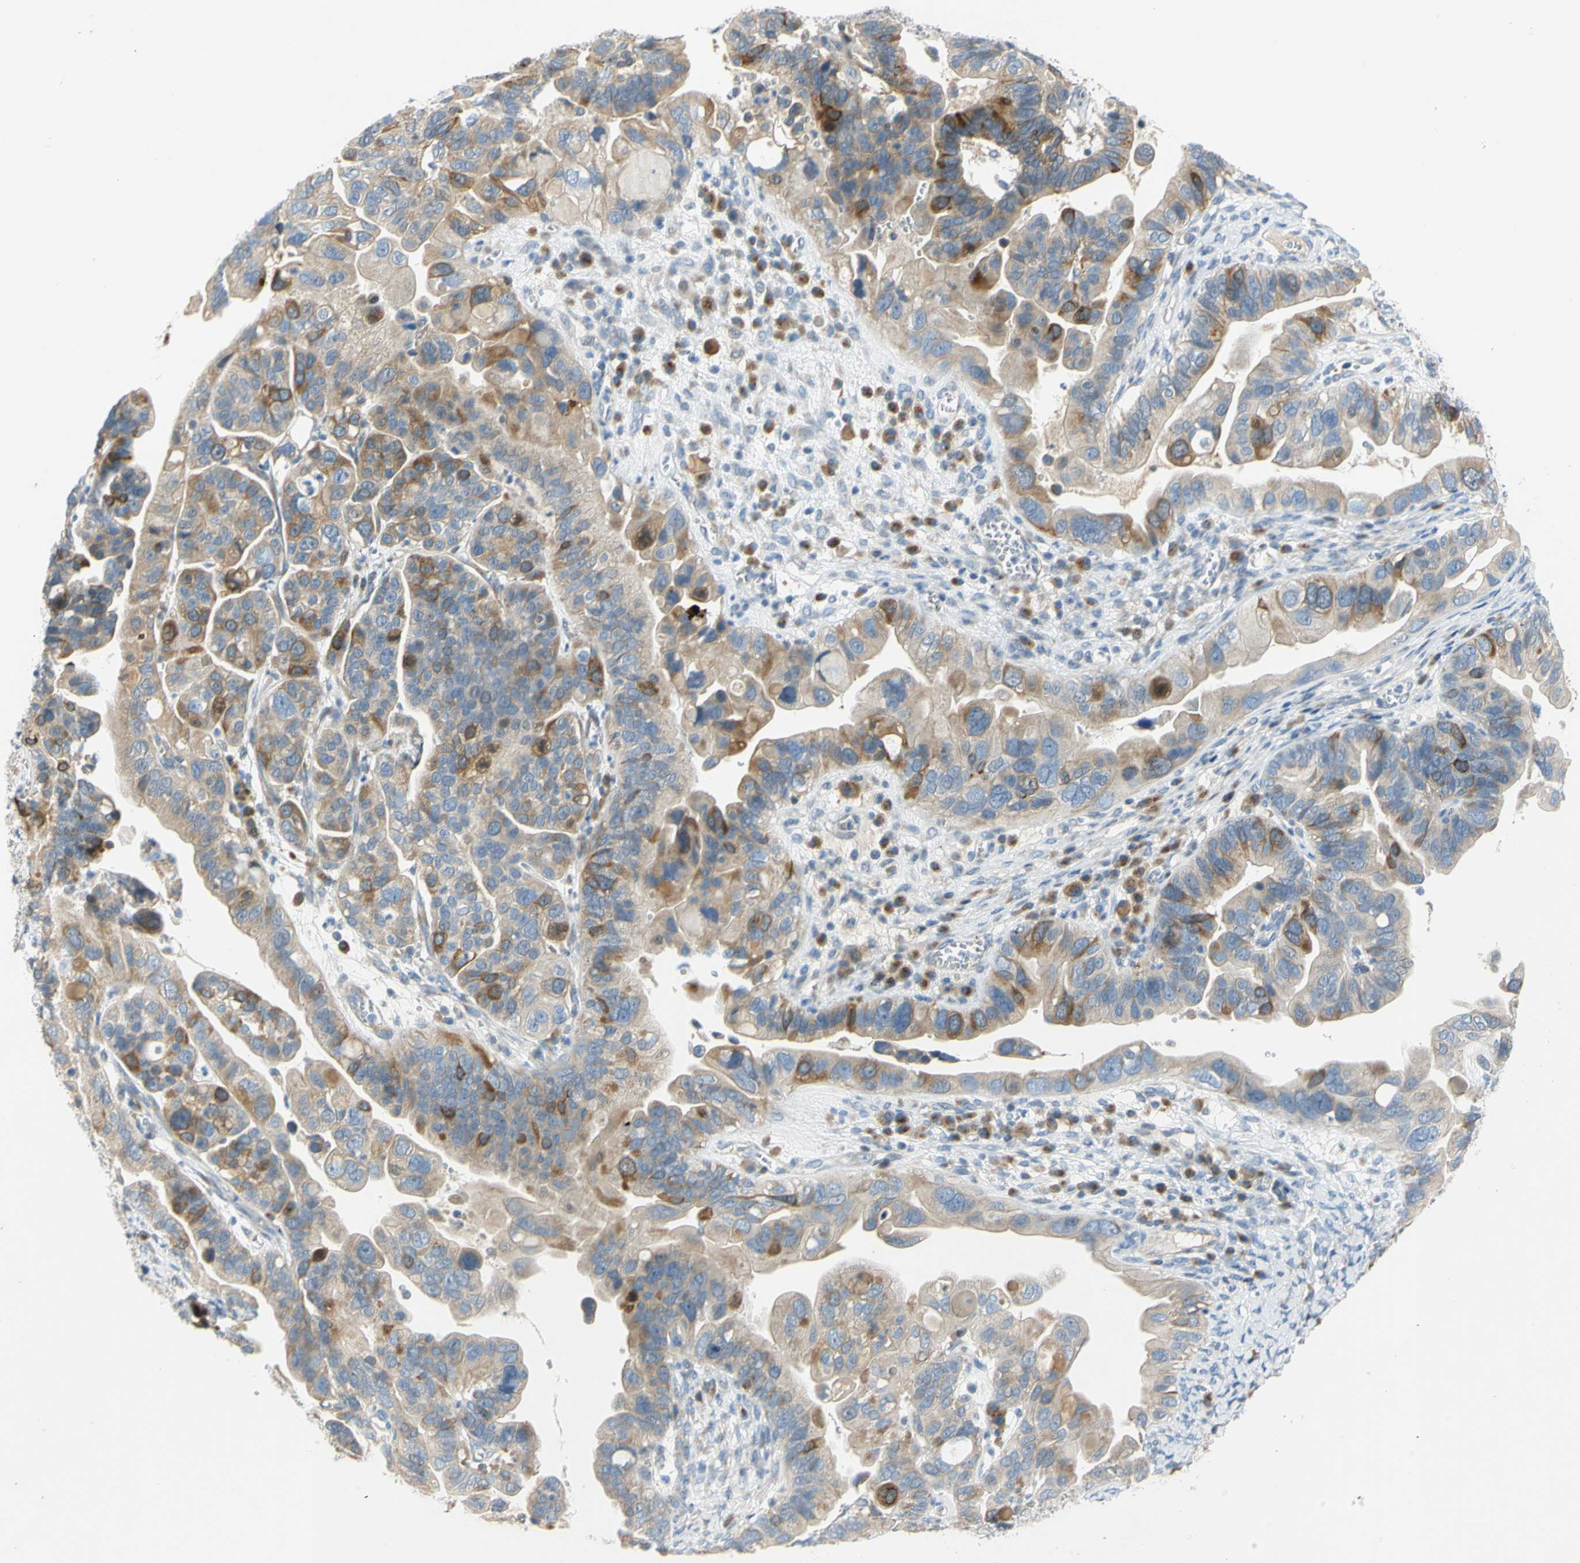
{"staining": {"intensity": "moderate", "quantity": ">75%", "location": "cytoplasmic/membranous"}, "tissue": "ovarian cancer", "cell_type": "Tumor cells", "image_type": "cancer", "snomed": [{"axis": "morphology", "description": "Cystadenocarcinoma, serous, NOS"}, {"axis": "topography", "description": "Ovary"}], "caption": "Immunohistochemistry of ovarian cancer (serous cystadenocarcinoma) demonstrates medium levels of moderate cytoplasmic/membranous expression in approximately >75% of tumor cells.", "gene": "CCNB2", "patient": {"sex": "female", "age": 56}}